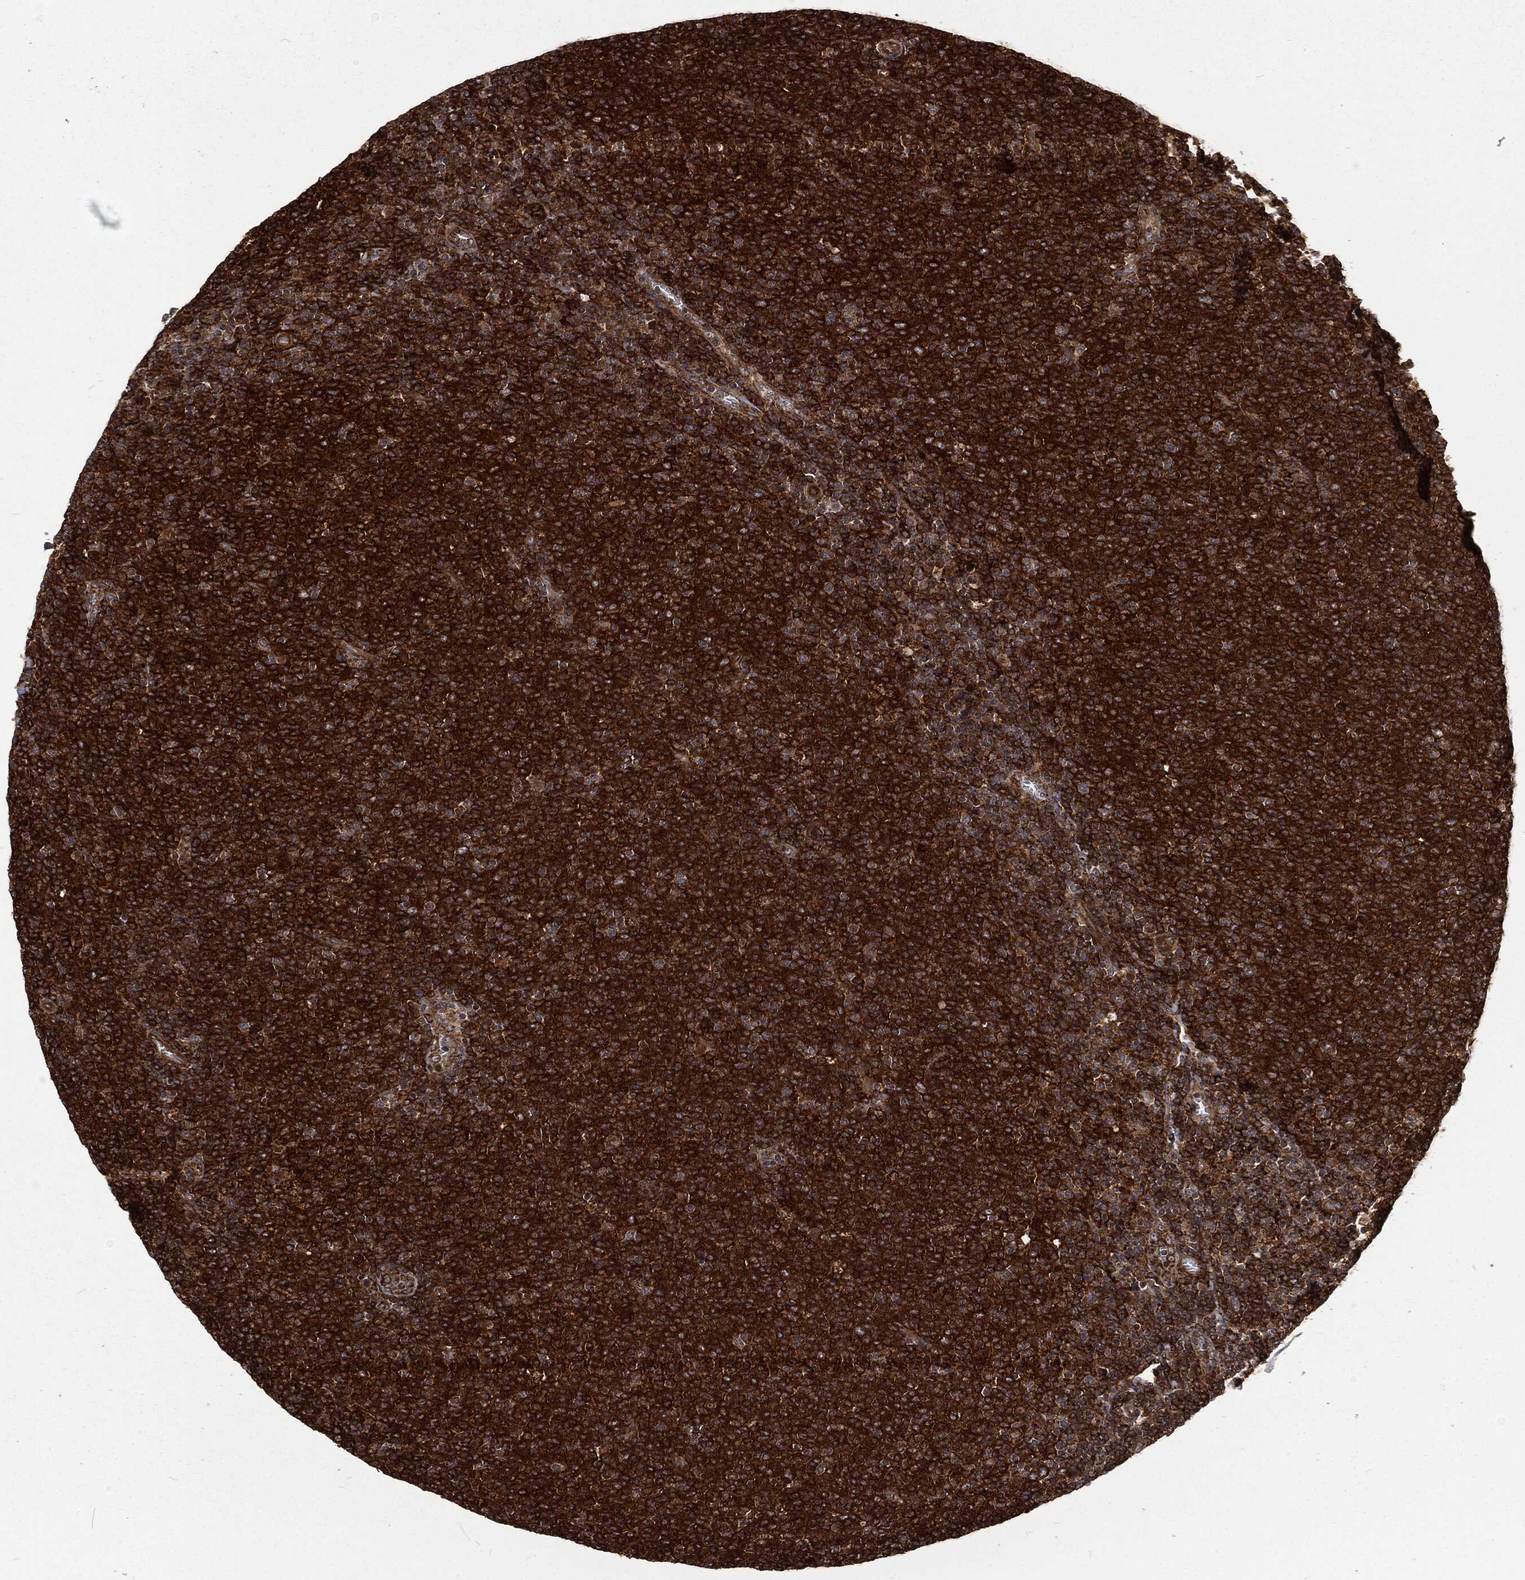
{"staining": {"intensity": "strong", "quantity": ">75%", "location": "cytoplasmic/membranous"}, "tissue": "lymphoma", "cell_type": "Tumor cells", "image_type": "cancer", "snomed": [{"axis": "morphology", "description": "Malignant lymphoma, non-Hodgkin's type, Low grade"}, {"axis": "topography", "description": "Lymph node"}], "caption": "A brown stain shows strong cytoplasmic/membranous staining of a protein in low-grade malignant lymphoma, non-Hodgkin's type tumor cells.", "gene": "RFTN1", "patient": {"sex": "male", "age": 52}}